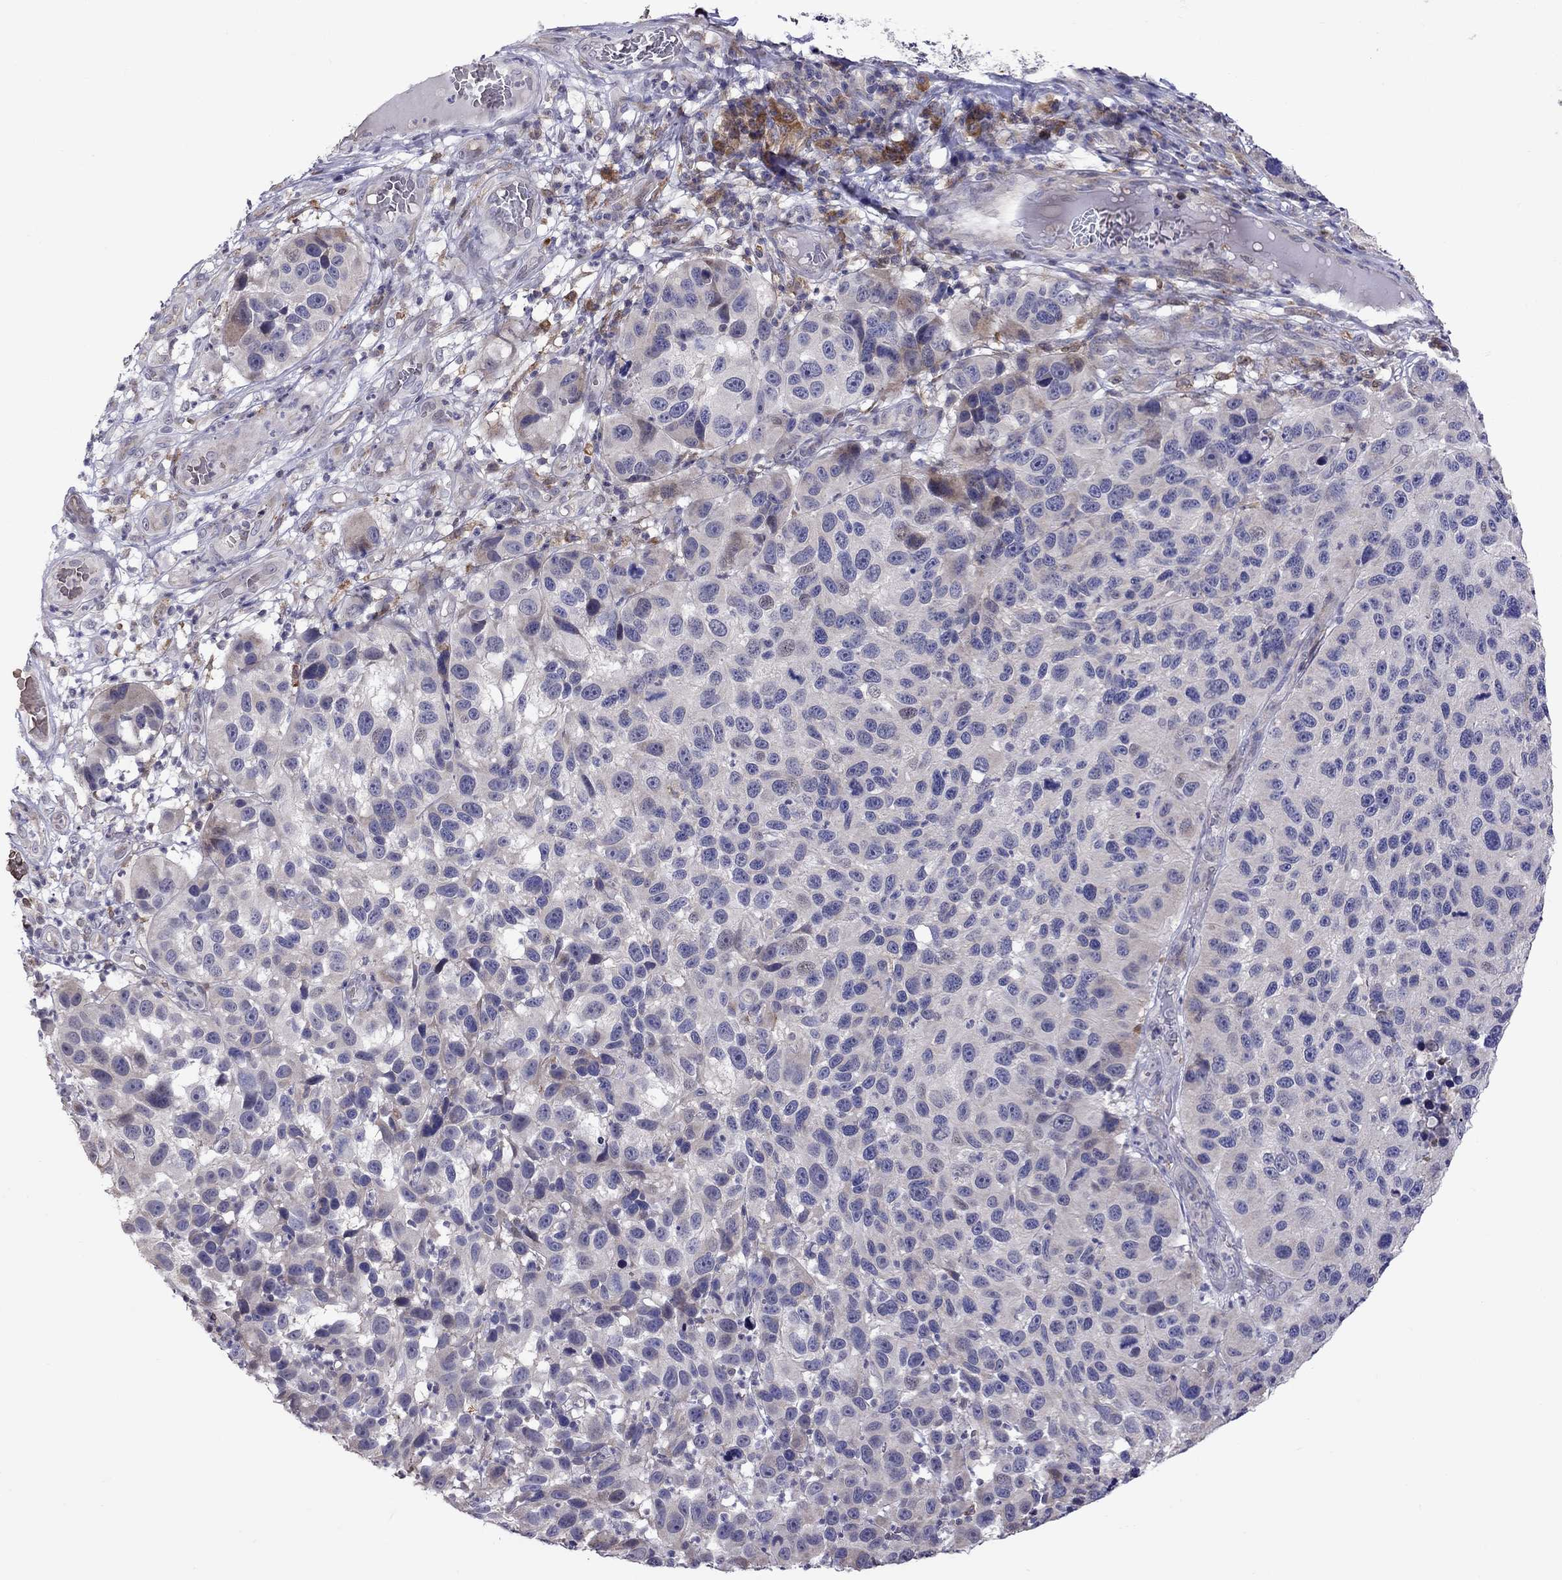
{"staining": {"intensity": "negative", "quantity": "none", "location": "none"}, "tissue": "melanoma", "cell_type": "Tumor cells", "image_type": "cancer", "snomed": [{"axis": "morphology", "description": "Malignant melanoma, NOS"}, {"axis": "topography", "description": "Skin"}], "caption": "The histopathology image shows no staining of tumor cells in melanoma.", "gene": "ADAM28", "patient": {"sex": "male", "age": 53}}